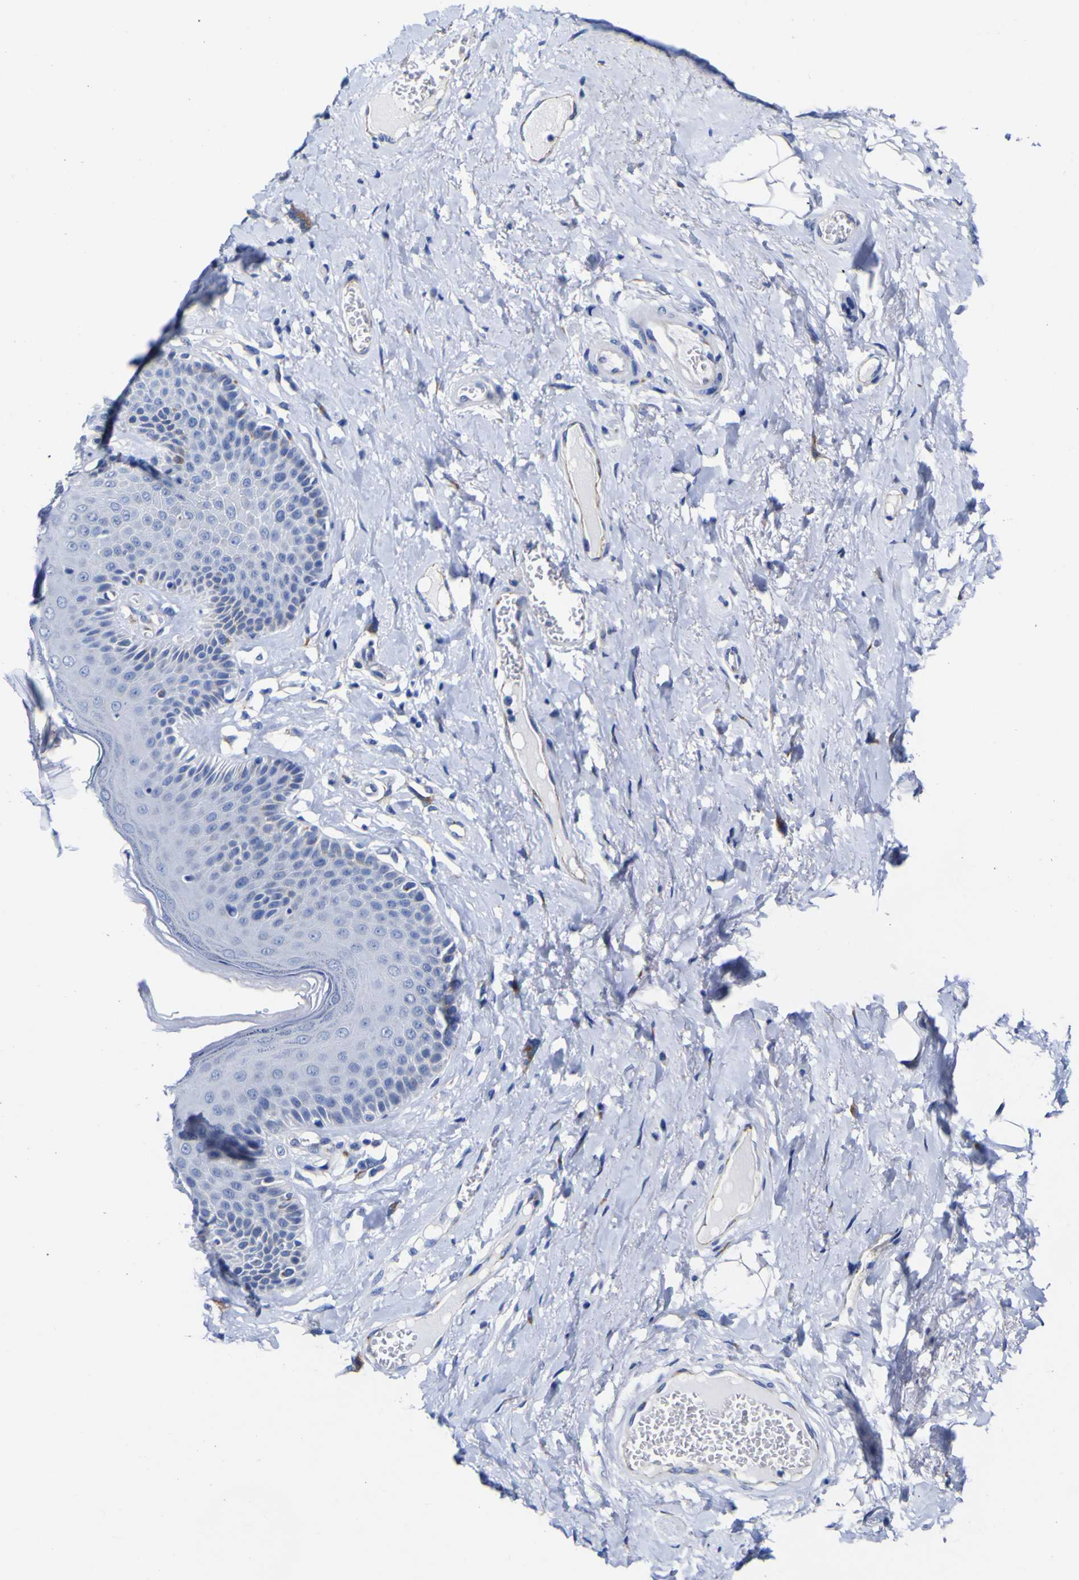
{"staining": {"intensity": "moderate", "quantity": "<25%", "location": "cytoplasmic/membranous"}, "tissue": "skin", "cell_type": "Epidermal cells", "image_type": "normal", "snomed": [{"axis": "morphology", "description": "Normal tissue, NOS"}, {"axis": "topography", "description": "Anal"}], "caption": "The histopathology image exhibits immunohistochemical staining of benign skin. There is moderate cytoplasmic/membranous positivity is present in about <25% of epidermal cells.", "gene": "GOLM1", "patient": {"sex": "male", "age": 69}}